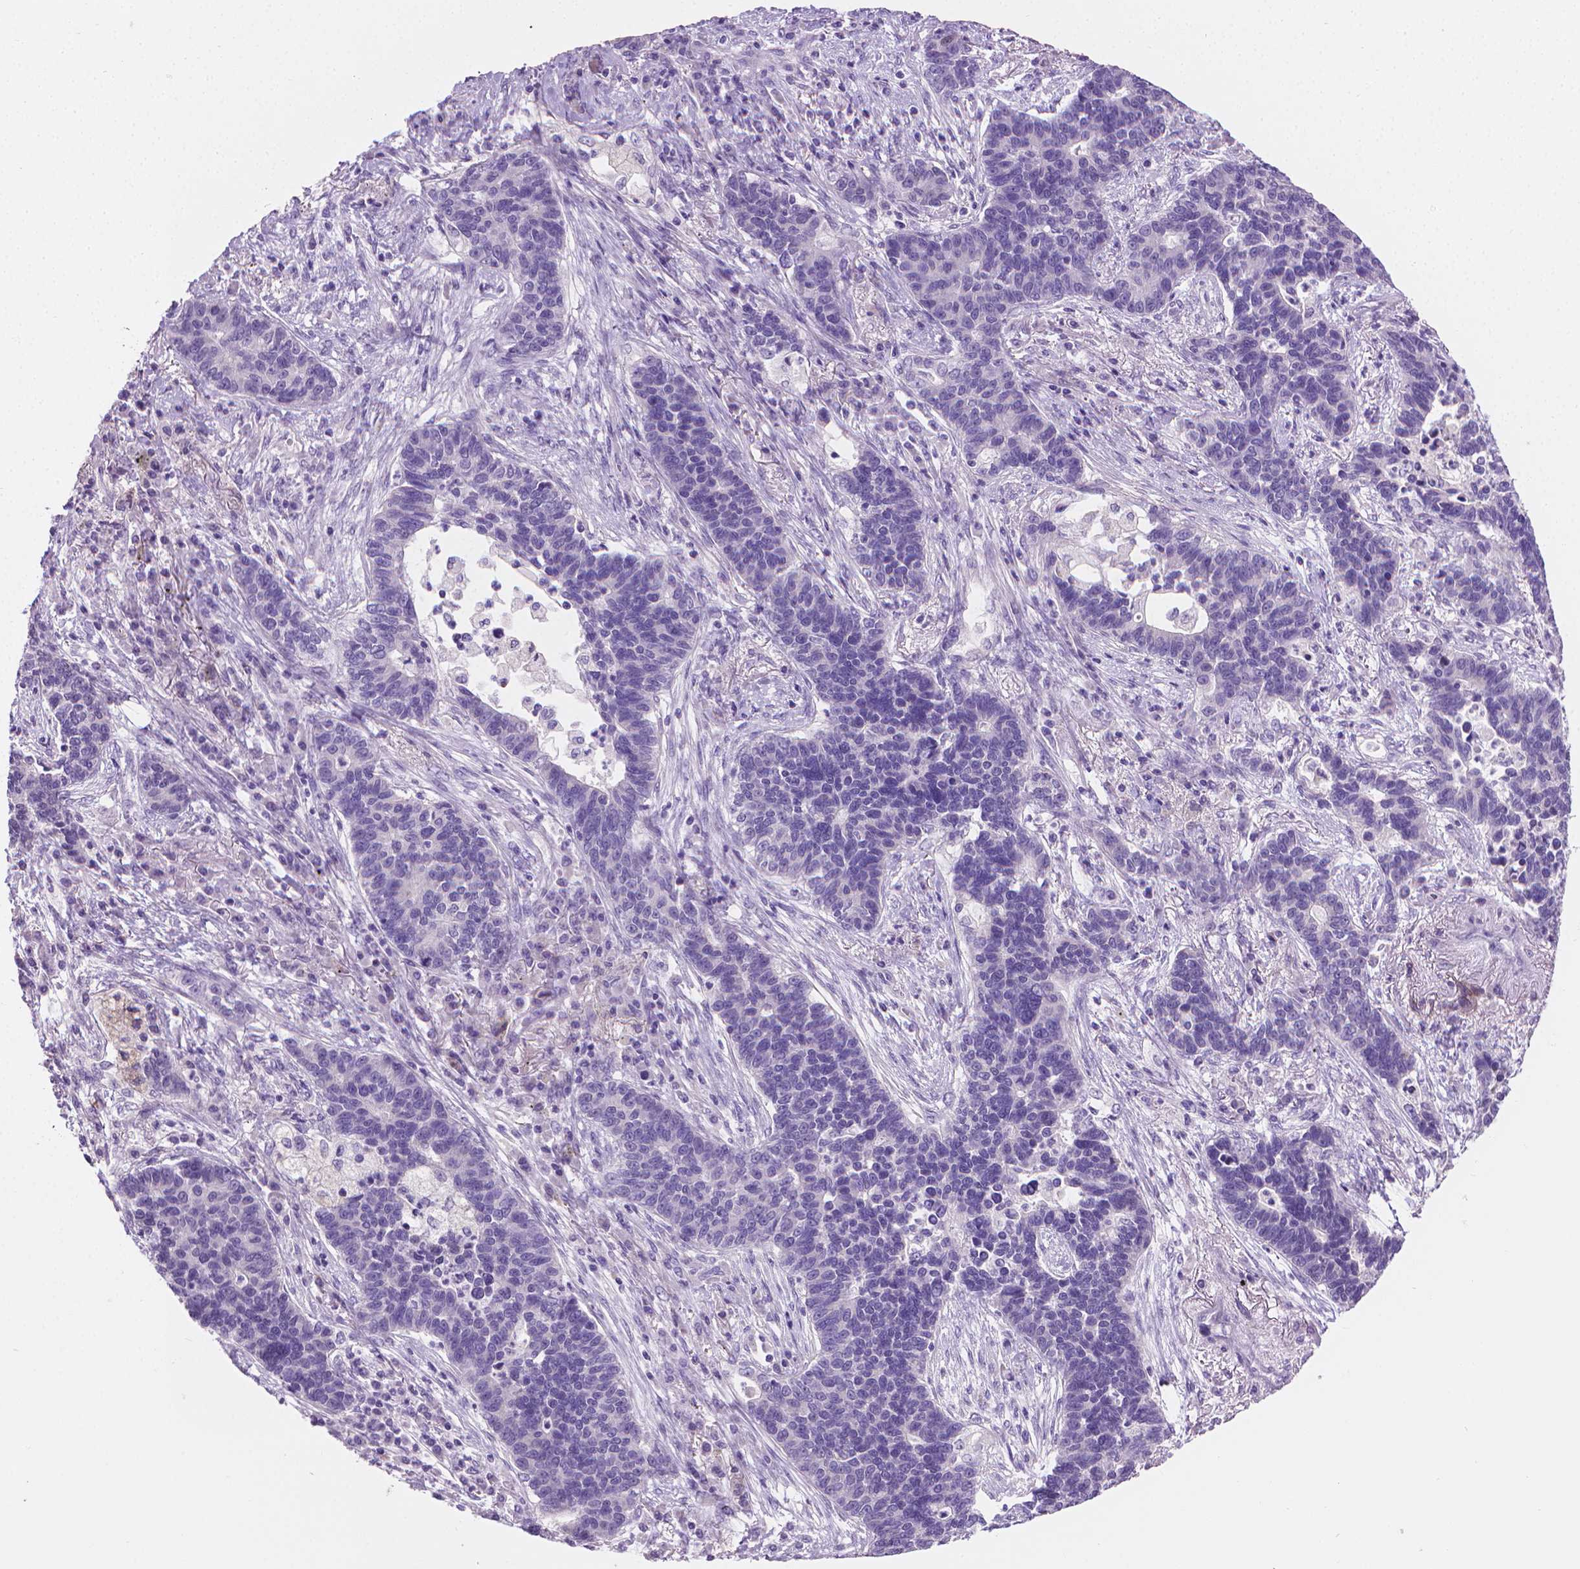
{"staining": {"intensity": "negative", "quantity": "none", "location": "none"}, "tissue": "lung cancer", "cell_type": "Tumor cells", "image_type": "cancer", "snomed": [{"axis": "morphology", "description": "Adenocarcinoma, NOS"}, {"axis": "topography", "description": "Lung"}], "caption": "High power microscopy photomicrograph of an immunohistochemistry (IHC) micrograph of lung cancer, revealing no significant staining in tumor cells. (Immunohistochemistry, brightfield microscopy, high magnification).", "gene": "GSDMA", "patient": {"sex": "female", "age": 57}}